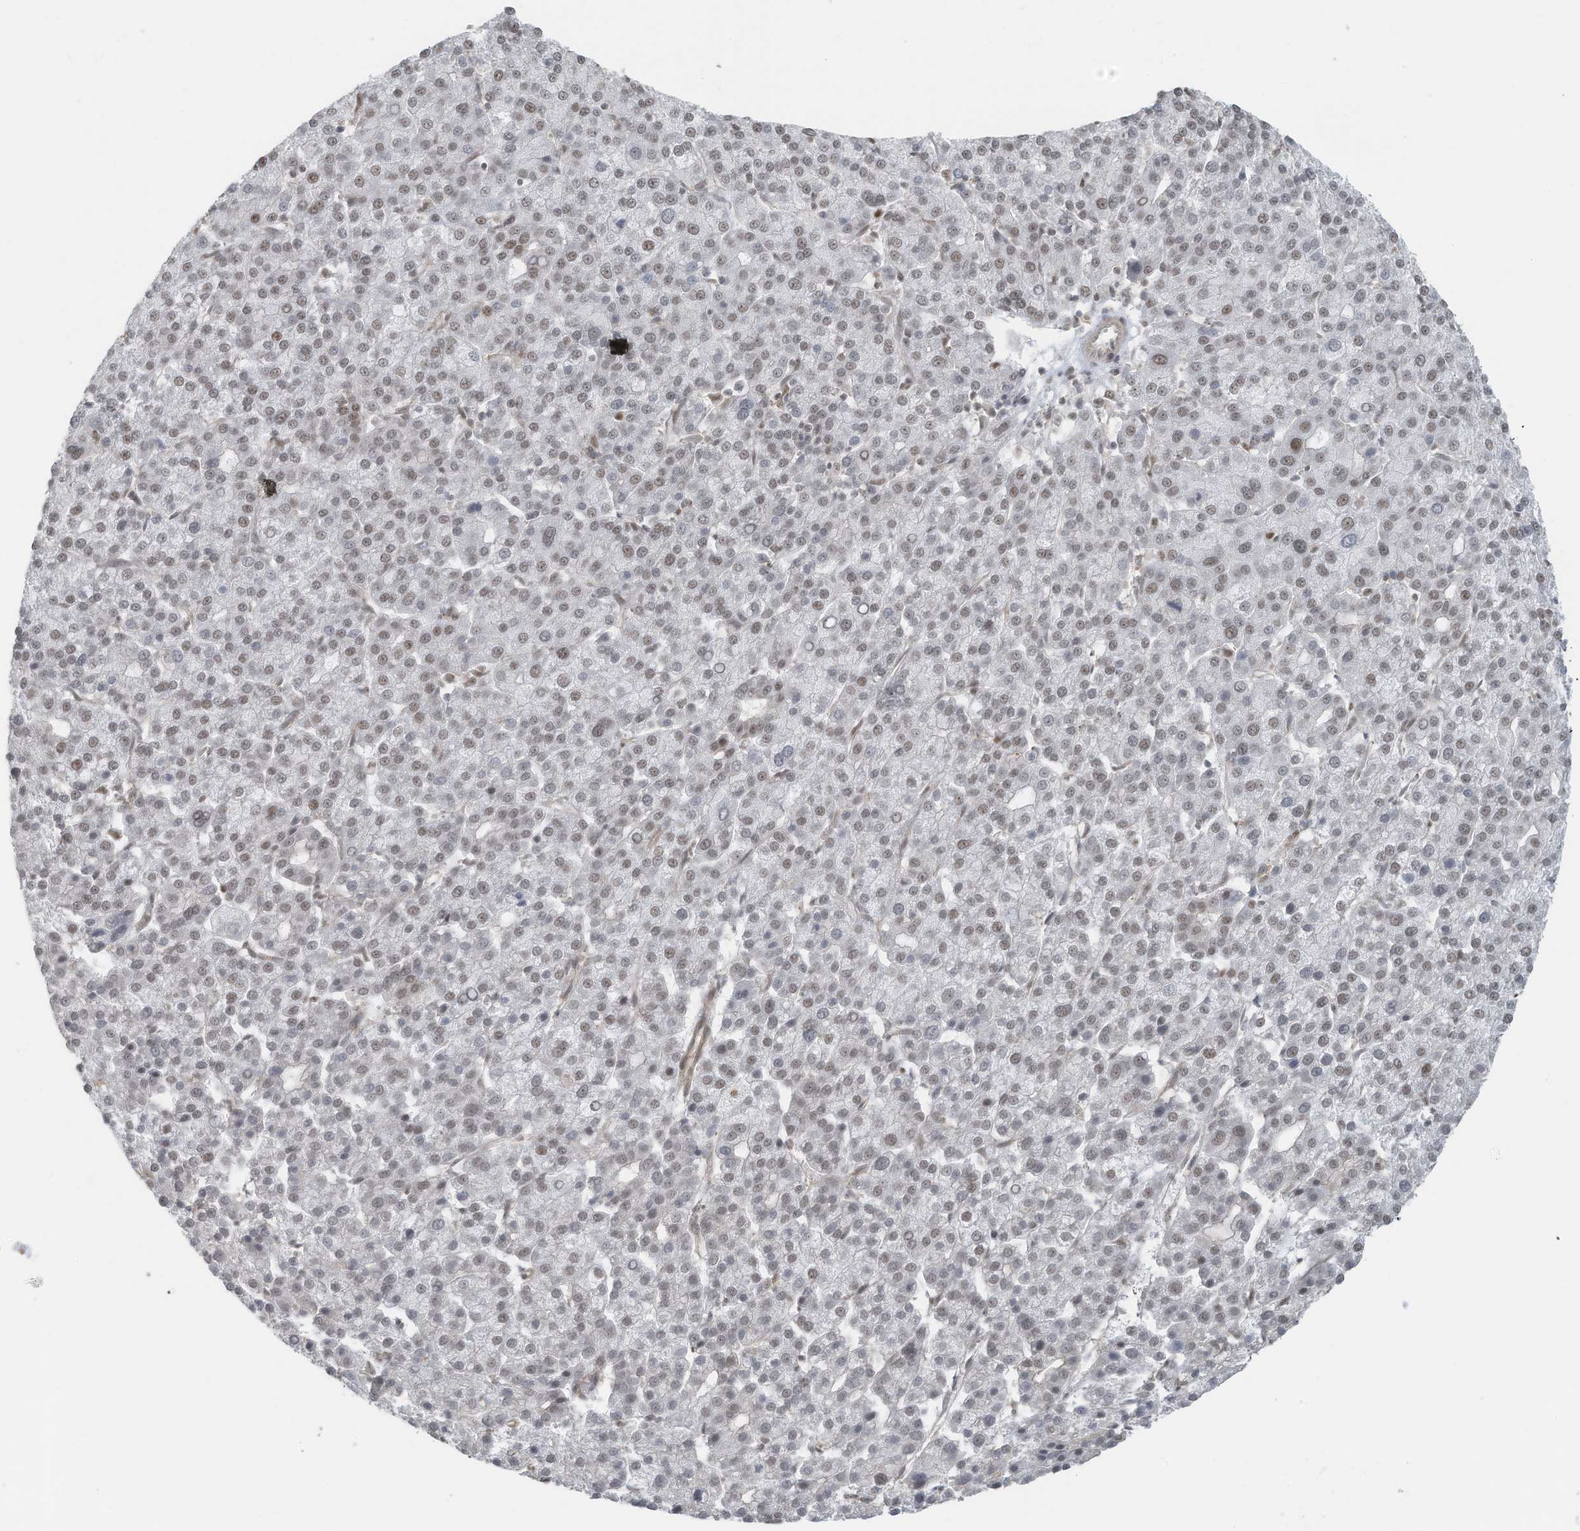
{"staining": {"intensity": "weak", "quantity": "25%-75%", "location": "nuclear"}, "tissue": "liver cancer", "cell_type": "Tumor cells", "image_type": "cancer", "snomed": [{"axis": "morphology", "description": "Carcinoma, Hepatocellular, NOS"}, {"axis": "topography", "description": "Liver"}], "caption": "Immunohistochemistry (IHC) of liver hepatocellular carcinoma displays low levels of weak nuclear staining in about 25%-75% of tumor cells. Nuclei are stained in blue.", "gene": "DBR1", "patient": {"sex": "female", "age": 58}}